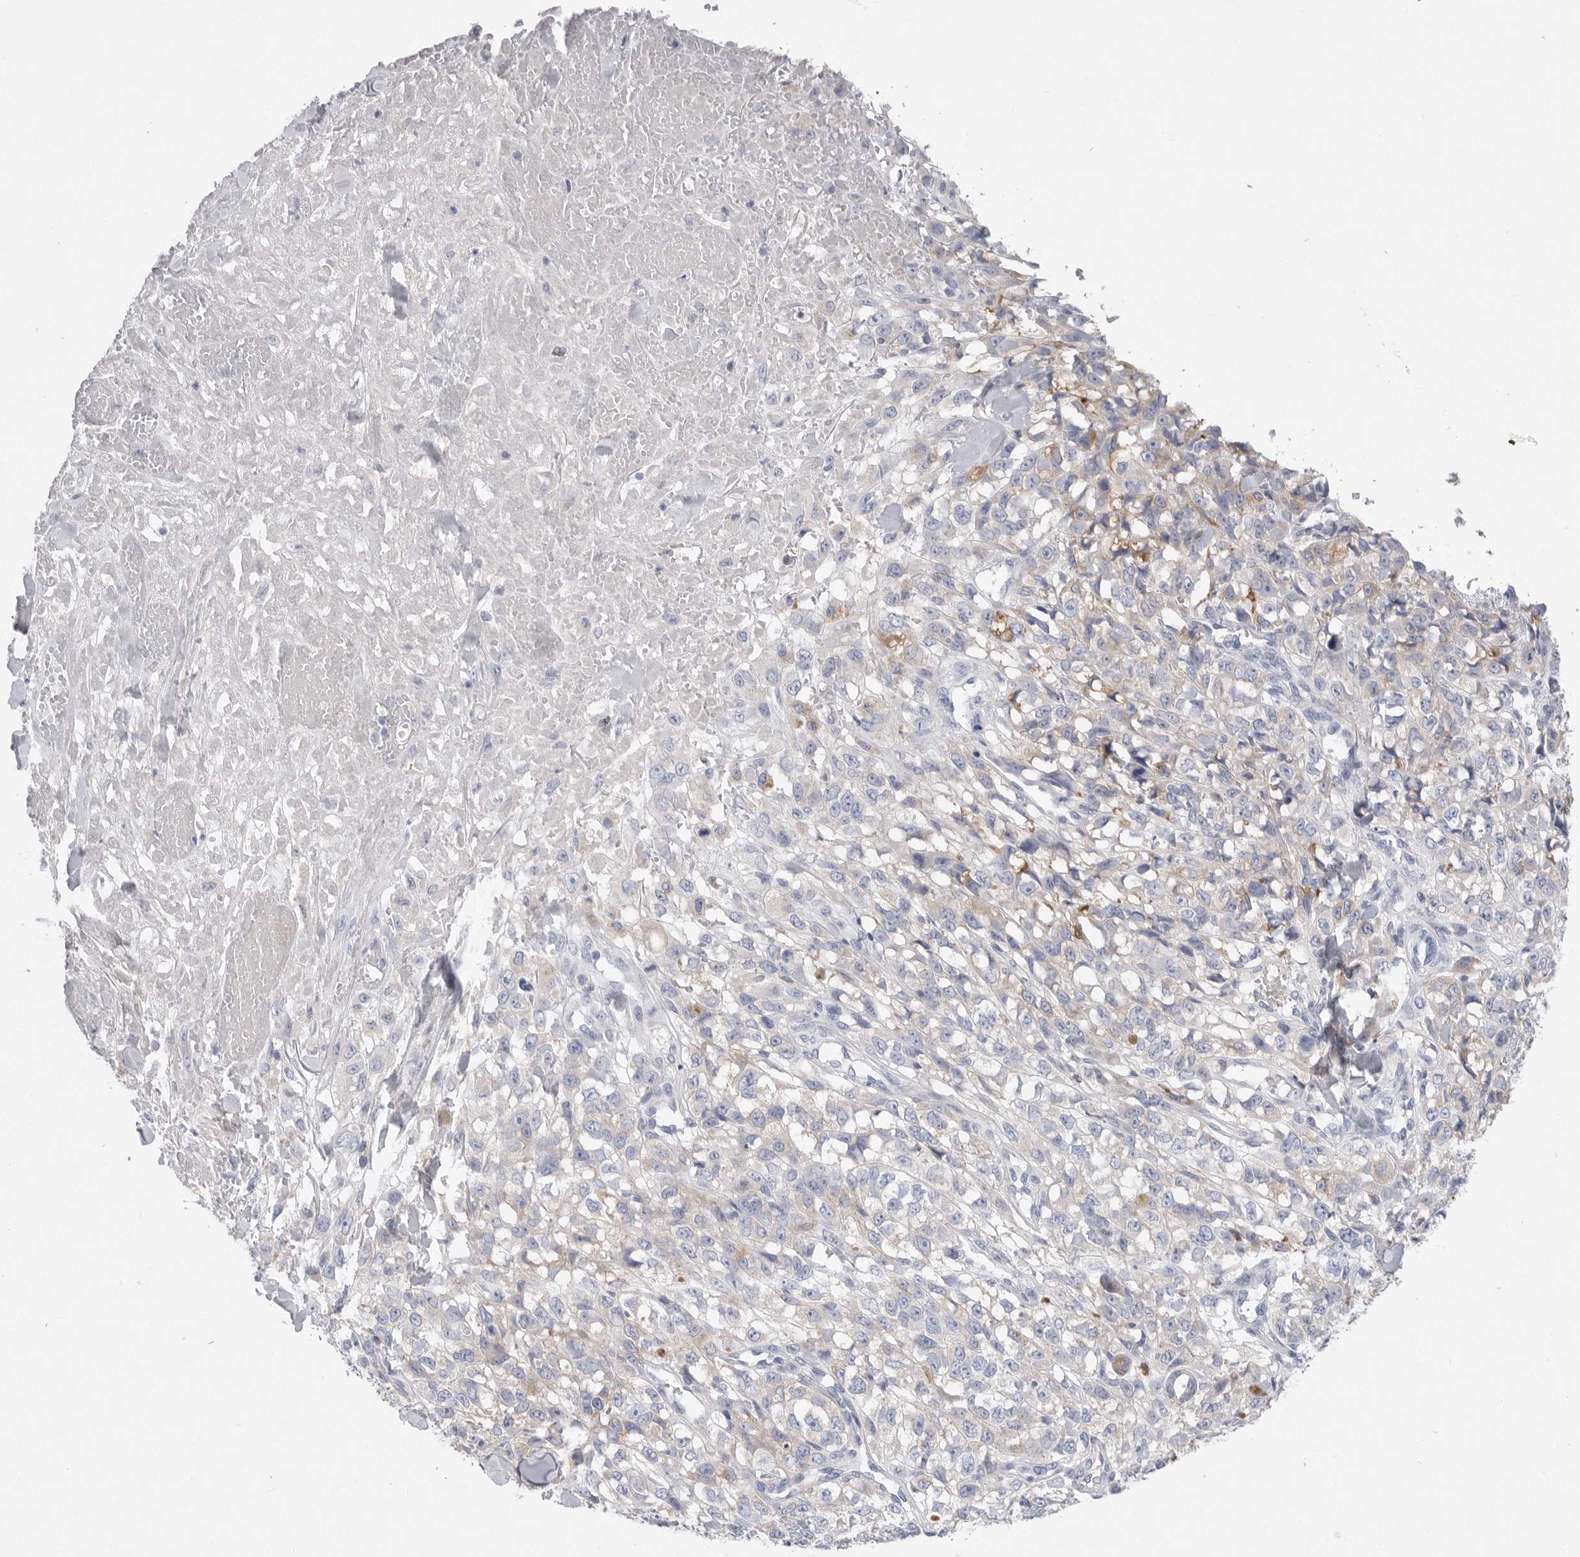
{"staining": {"intensity": "negative", "quantity": "none", "location": "none"}, "tissue": "melanoma", "cell_type": "Tumor cells", "image_type": "cancer", "snomed": [{"axis": "morphology", "description": "Malignant melanoma, Metastatic site"}, {"axis": "topography", "description": "Skin"}], "caption": "DAB (3,3'-diaminobenzidine) immunohistochemical staining of malignant melanoma (metastatic site) exhibits no significant staining in tumor cells.", "gene": "CAMK2B", "patient": {"sex": "female", "age": 72}}